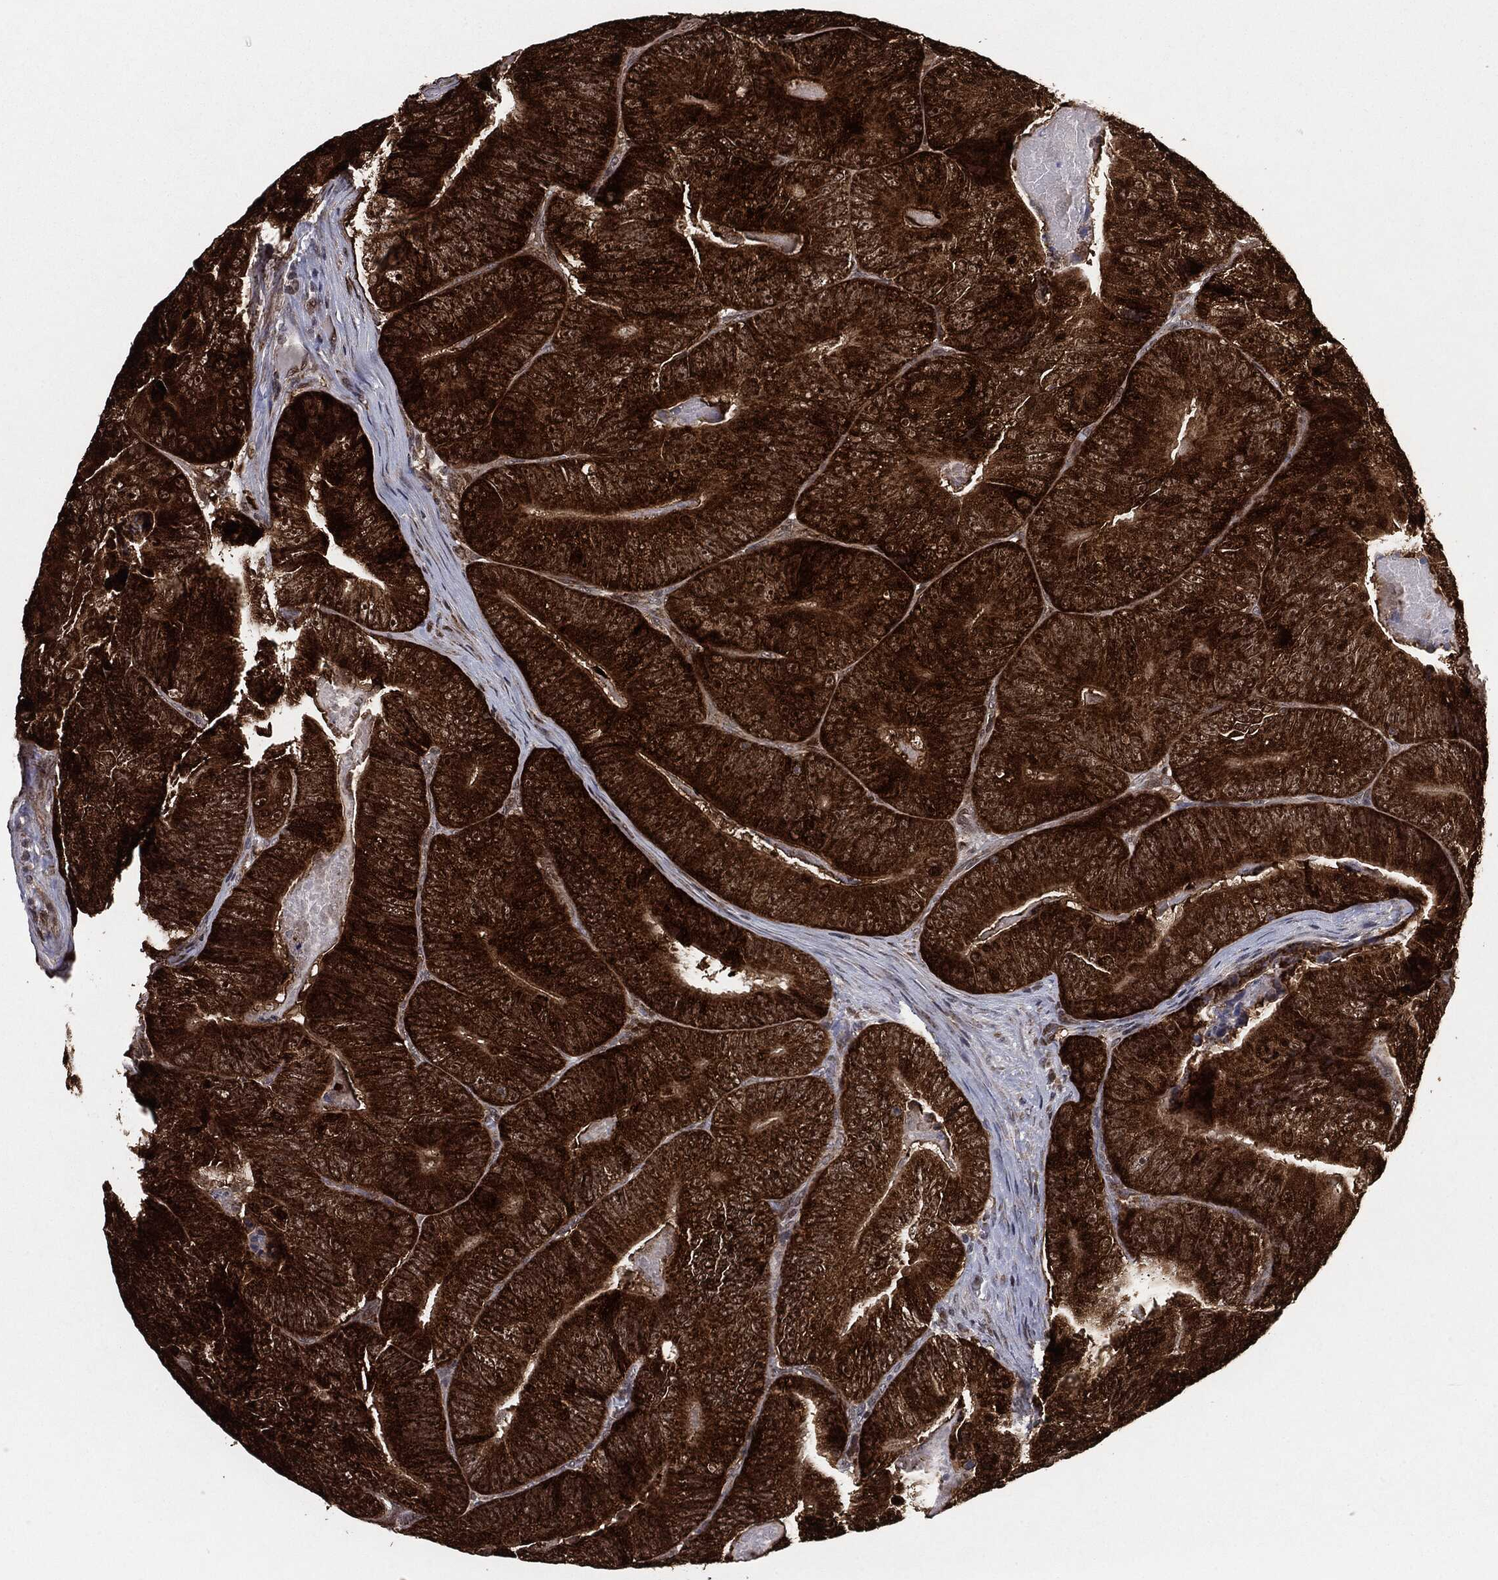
{"staining": {"intensity": "strong", "quantity": ">75%", "location": "cytoplasmic/membranous"}, "tissue": "colorectal cancer", "cell_type": "Tumor cells", "image_type": "cancer", "snomed": [{"axis": "morphology", "description": "Adenocarcinoma, NOS"}, {"axis": "topography", "description": "Colon"}], "caption": "The histopathology image displays staining of adenocarcinoma (colorectal), revealing strong cytoplasmic/membranous protein positivity (brown color) within tumor cells. (Brightfield microscopy of DAB IHC at high magnification).", "gene": "CHCHD2", "patient": {"sex": "female", "age": 86}}